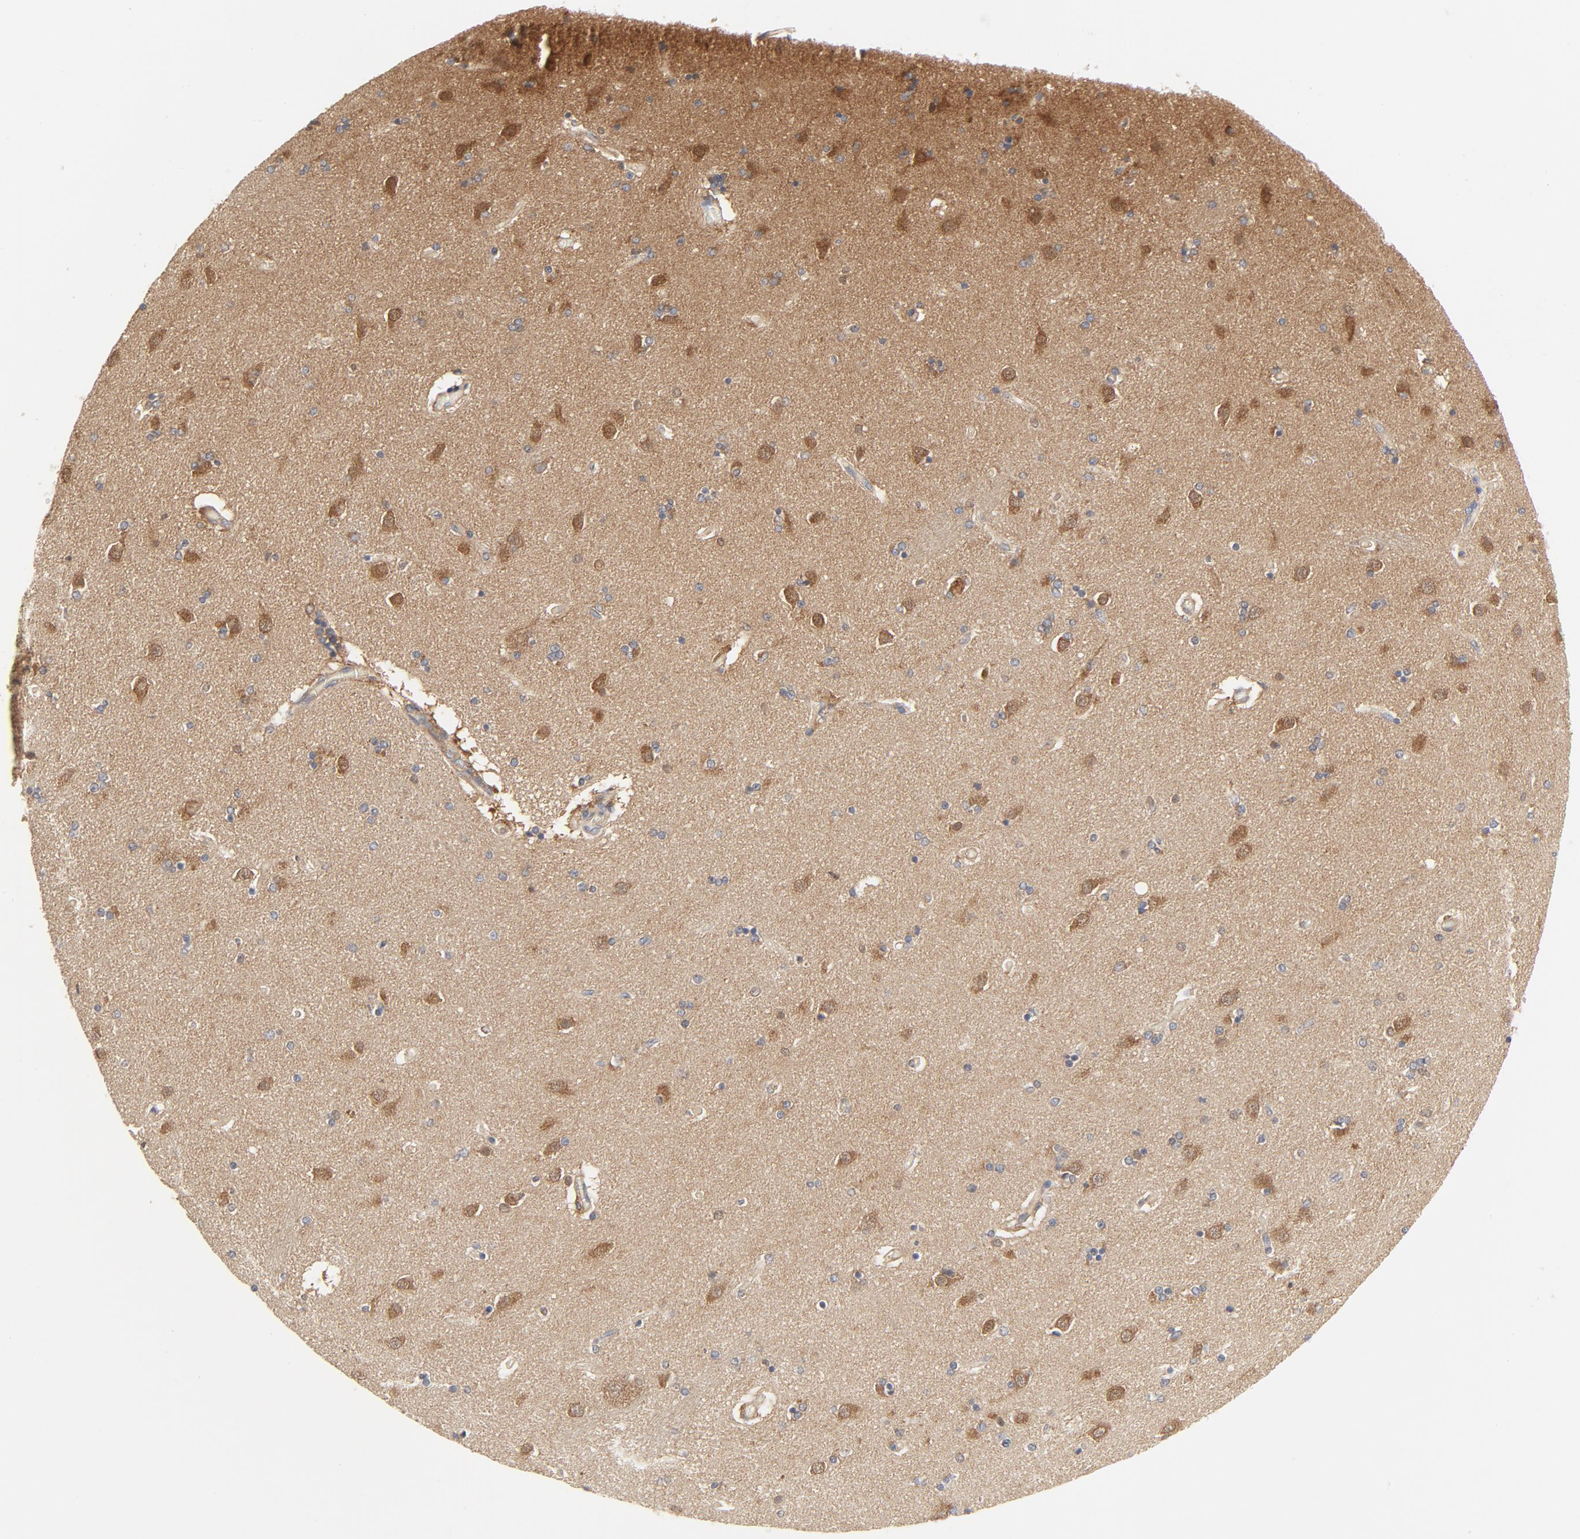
{"staining": {"intensity": "weak", "quantity": "<25%", "location": "cytoplasmic/membranous"}, "tissue": "caudate", "cell_type": "Glial cells", "image_type": "normal", "snomed": [{"axis": "morphology", "description": "Normal tissue, NOS"}, {"axis": "topography", "description": "Lateral ventricle wall"}], "caption": "The image exhibits no staining of glial cells in unremarkable caudate. (DAB immunohistochemistry with hematoxylin counter stain).", "gene": "RABEP1", "patient": {"sex": "female", "age": 54}}